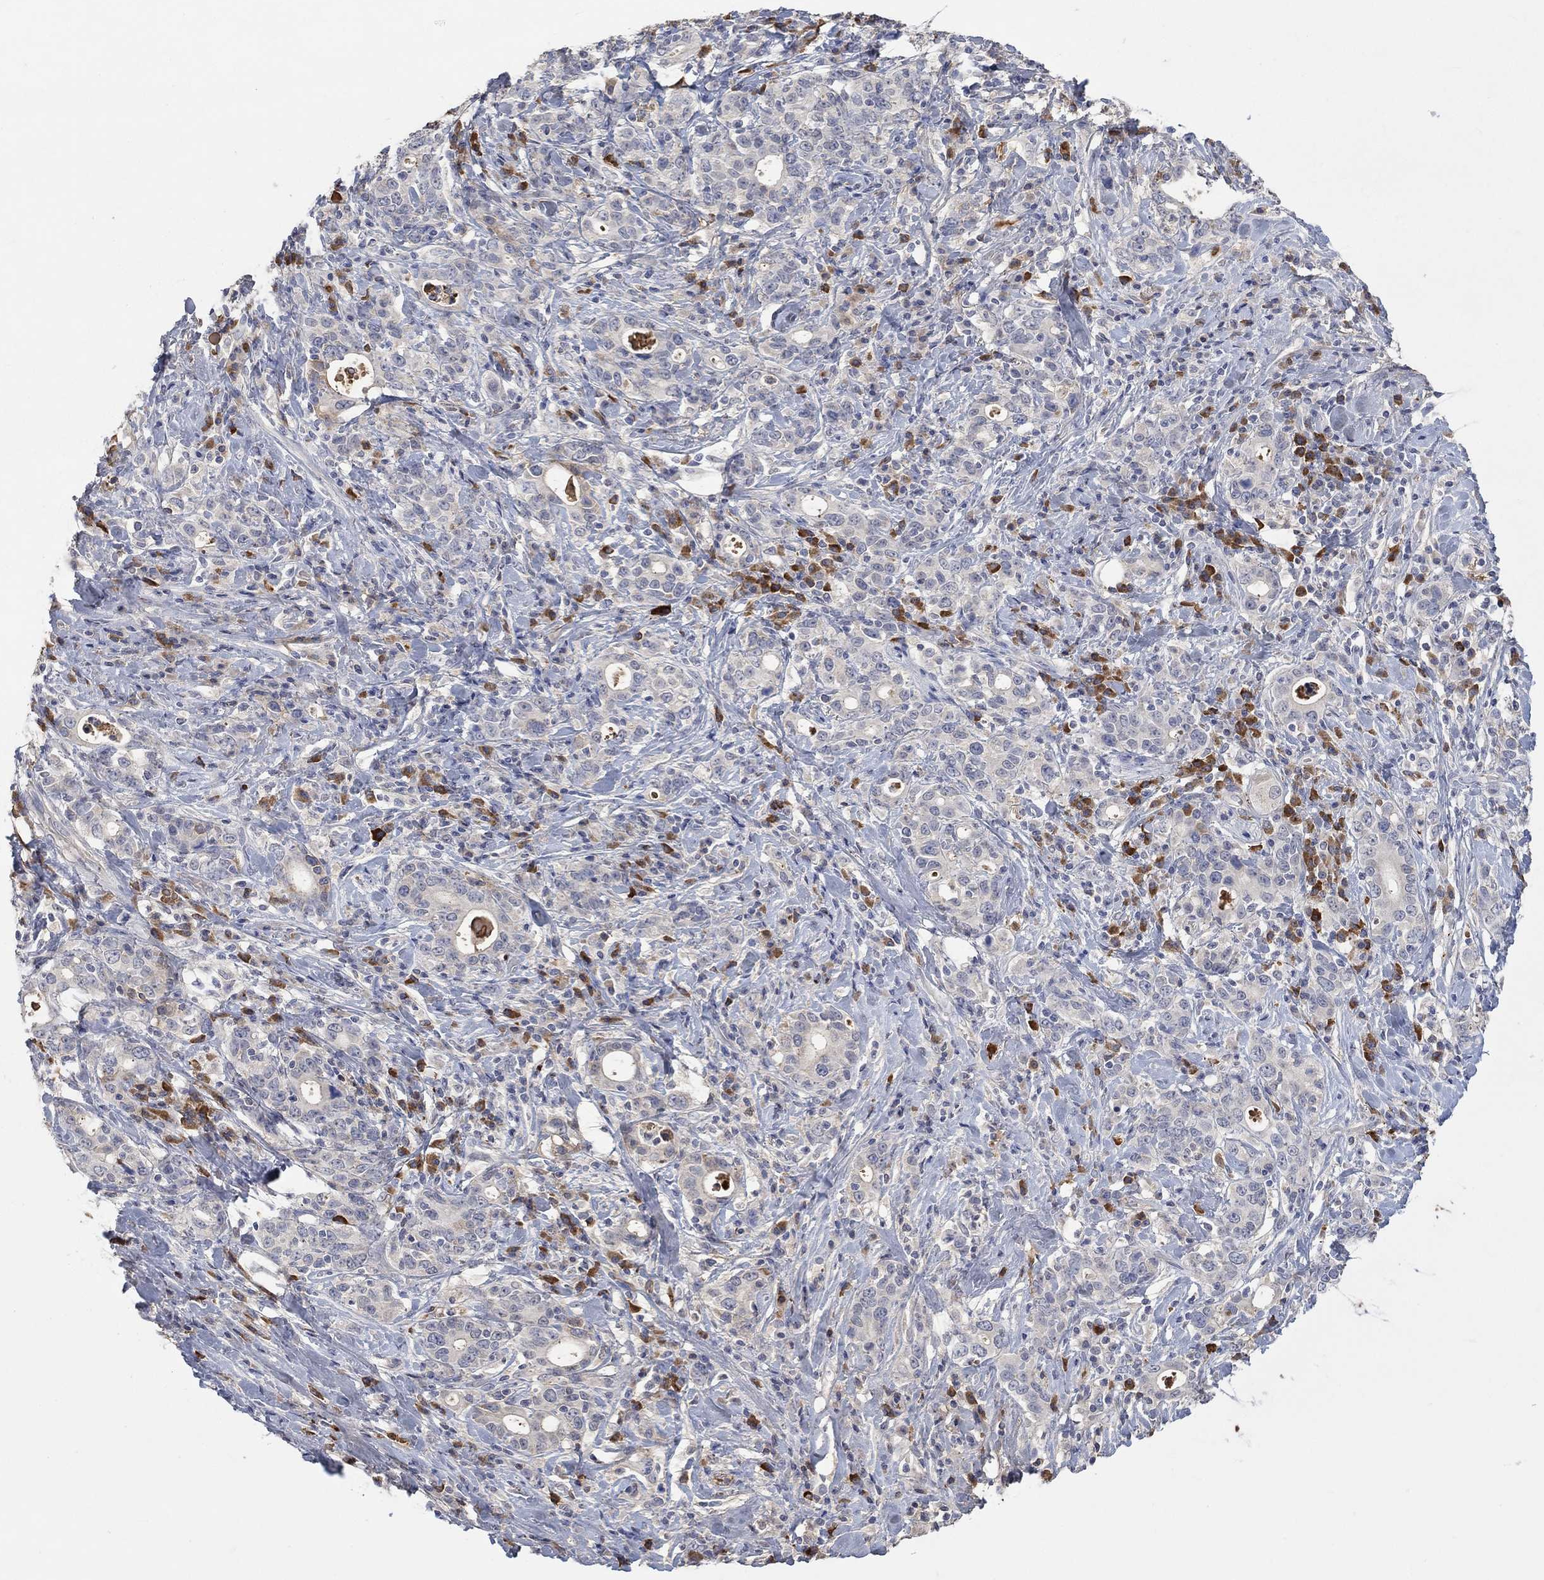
{"staining": {"intensity": "negative", "quantity": "none", "location": "none"}, "tissue": "stomach cancer", "cell_type": "Tumor cells", "image_type": "cancer", "snomed": [{"axis": "morphology", "description": "Adenocarcinoma, NOS"}, {"axis": "topography", "description": "Stomach"}], "caption": "Immunohistochemical staining of human stomach adenocarcinoma demonstrates no significant staining in tumor cells.", "gene": "MSTN", "patient": {"sex": "male", "age": 79}}